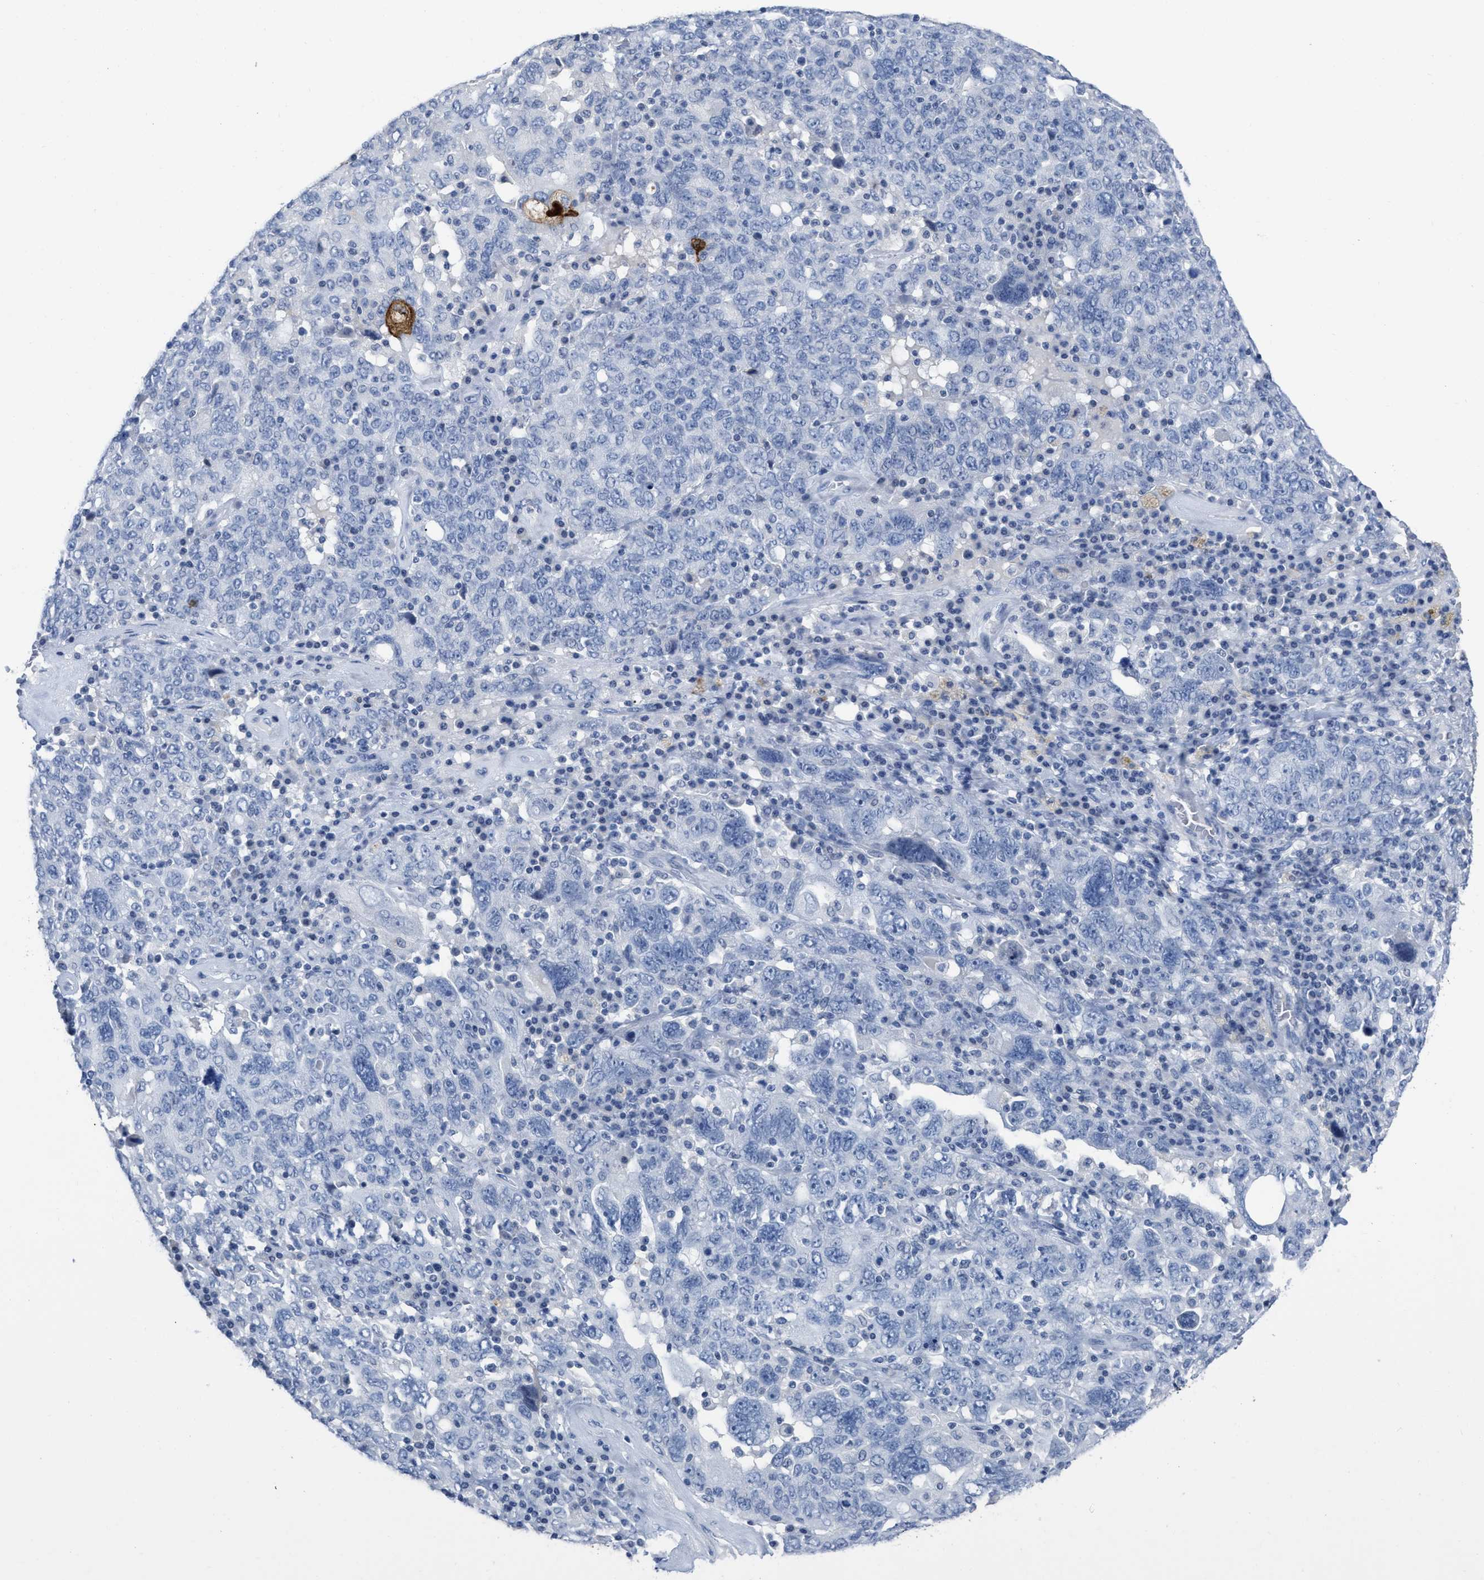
{"staining": {"intensity": "negative", "quantity": "none", "location": "none"}, "tissue": "ovarian cancer", "cell_type": "Tumor cells", "image_type": "cancer", "snomed": [{"axis": "morphology", "description": "Carcinoma, endometroid"}, {"axis": "topography", "description": "Ovary"}], "caption": "Tumor cells are negative for brown protein staining in ovarian cancer (endometroid carcinoma).", "gene": "CEACAM5", "patient": {"sex": "female", "age": 62}}